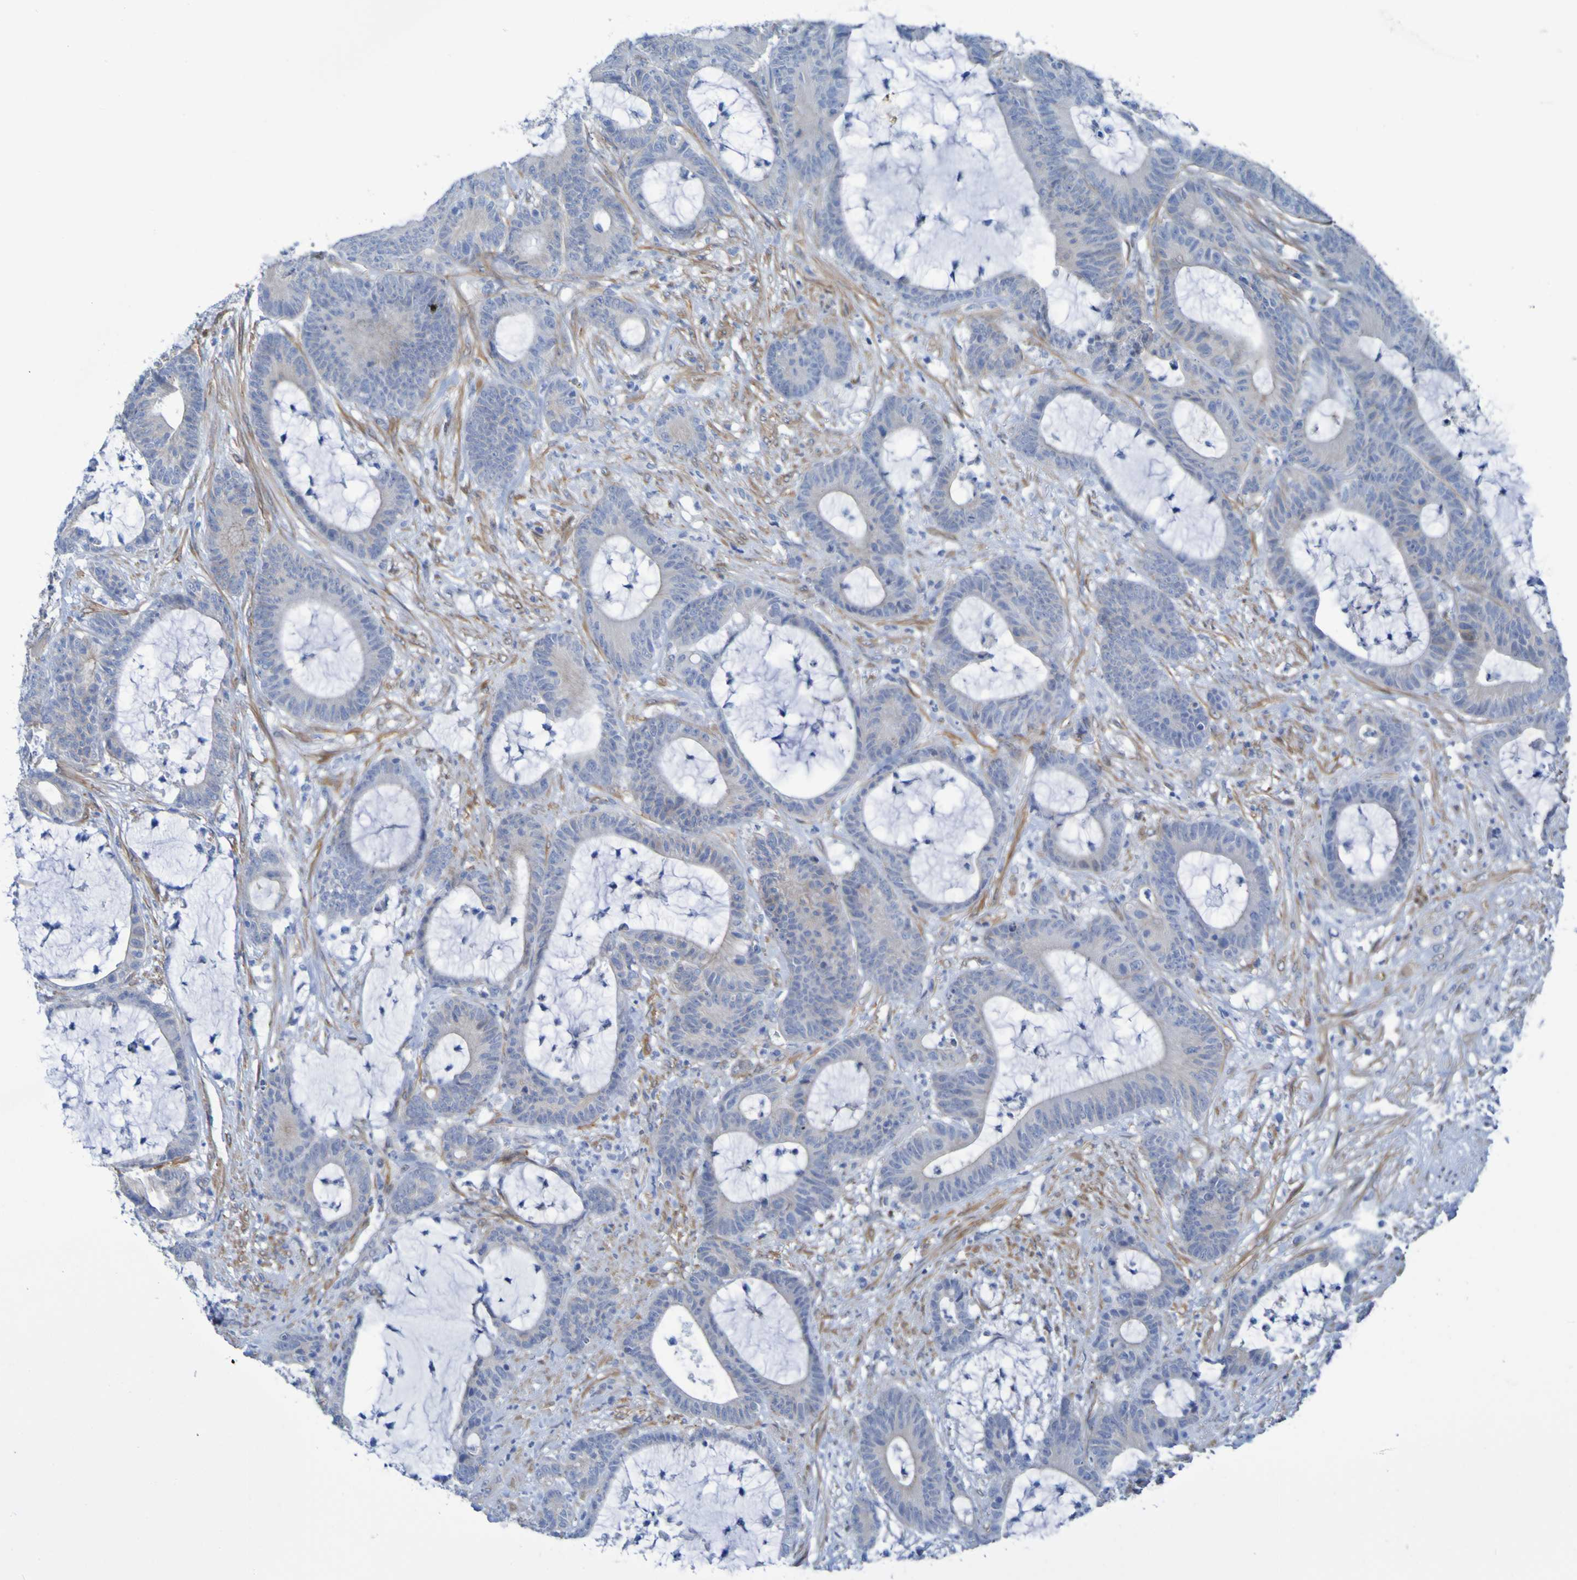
{"staining": {"intensity": "moderate", "quantity": "<25%", "location": "cytoplasmic/membranous"}, "tissue": "colorectal cancer", "cell_type": "Tumor cells", "image_type": "cancer", "snomed": [{"axis": "morphology", "description": "Adenocarcinoma, NOS"}, {"axis": "topography", "description": "Colon"}], "caption": "Colorectal adenocarcinoma was stained to show a protein in brown. There is low levels of moderate cytoplasmic/membranous expression in approximately <25% of tumor cells. (DAB = brown stain, brightfield microscopy at high magnification).", "gene": "LPP", "patient": {"sex": "female", "age": 84}}